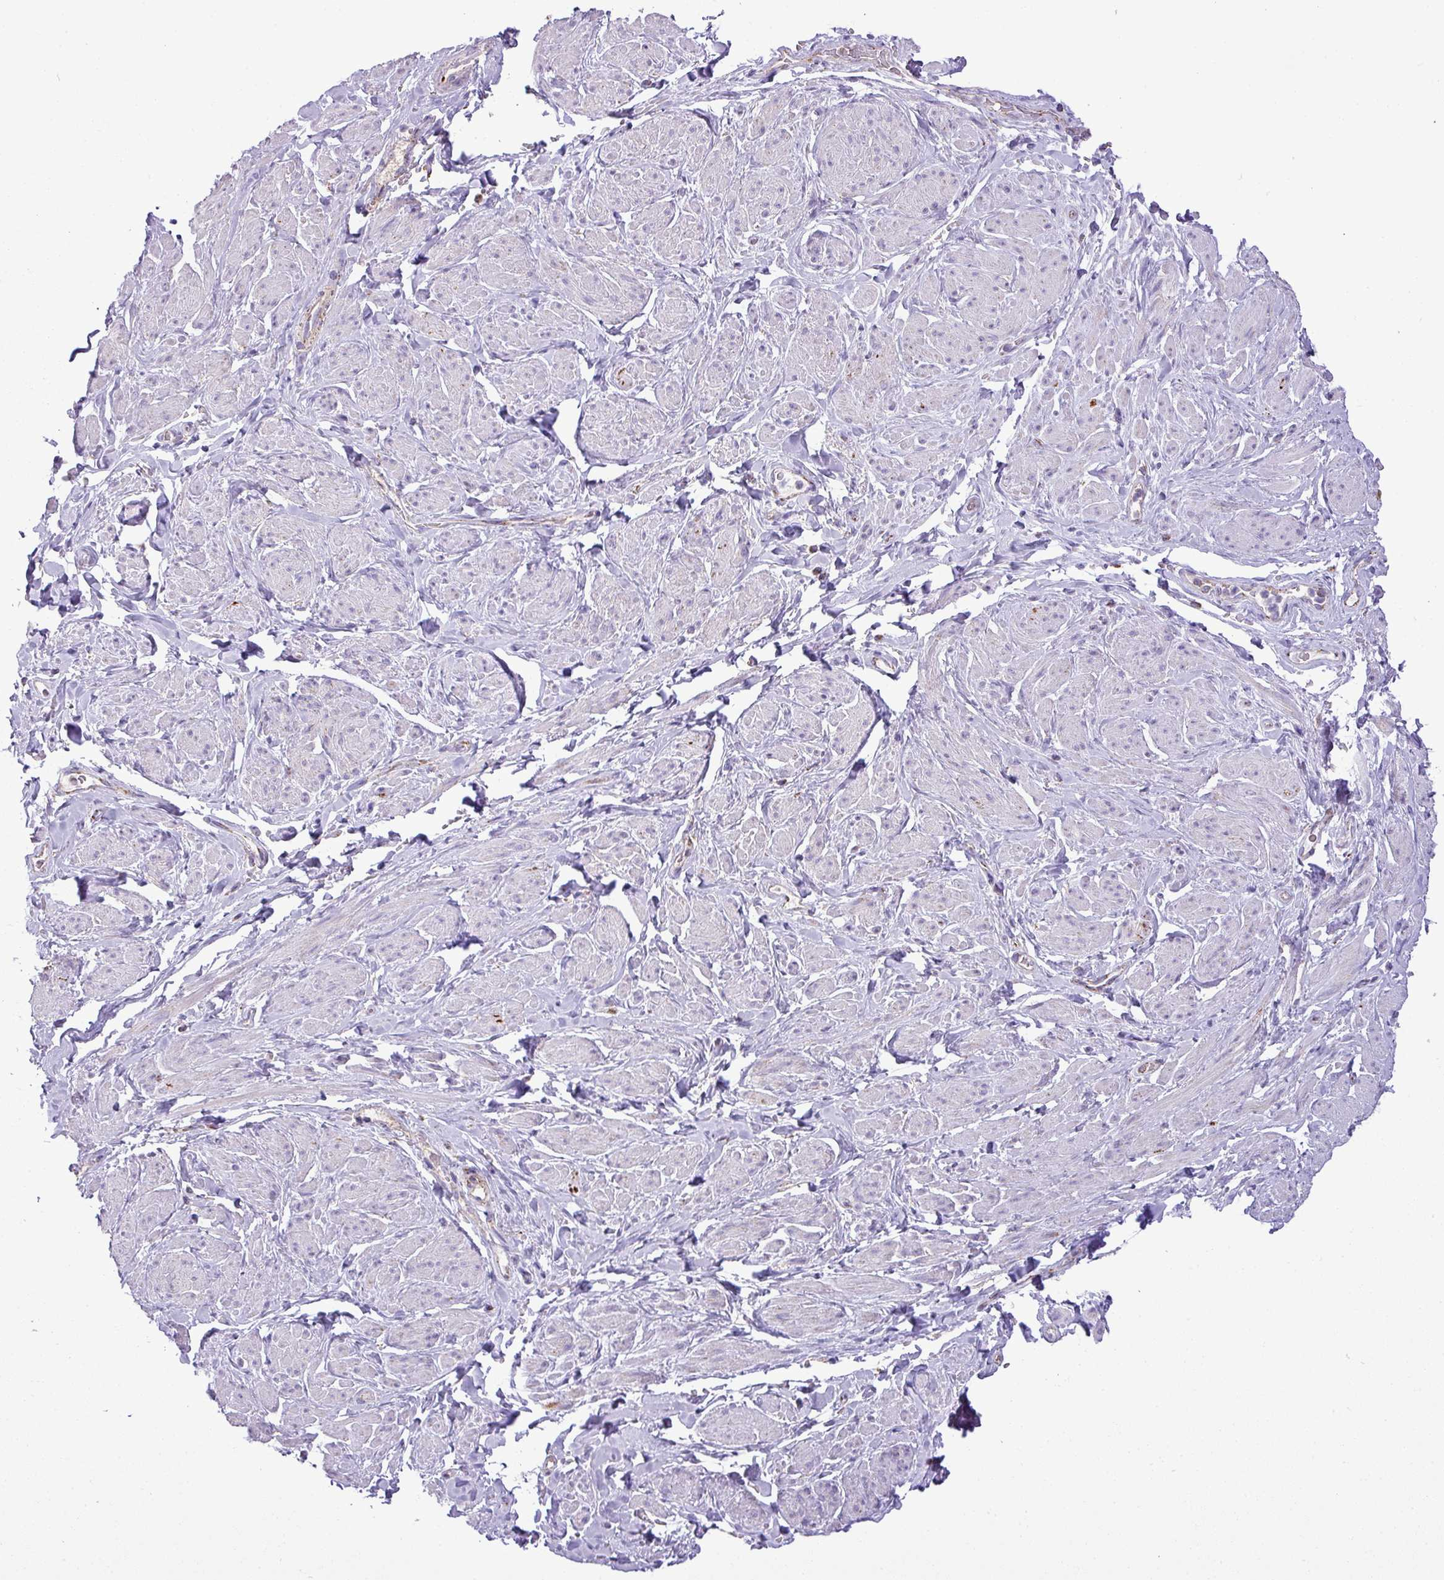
{"staining": {"intensity": "negative", "quantity": "none", "location": "none"}, "tissue": "smooth muscle", "cell_type": "Smooth muscle cells", "image_type": "normal", "snomed": [{"axis": "morphology", "description": "Normal tissue, NOS"}, {"axis": "topography", "description": "Smooth muscle"}, {"axis": "topography", "description": "Peripheral nerve tissue"}], "caption": "Immunohistochemical staining of unremarkable human smooth muscle demonstrates no significant expression in smooth muscle cells.", "gene": "ZNF81", "patient": {"sex": "male", "age": 69}}